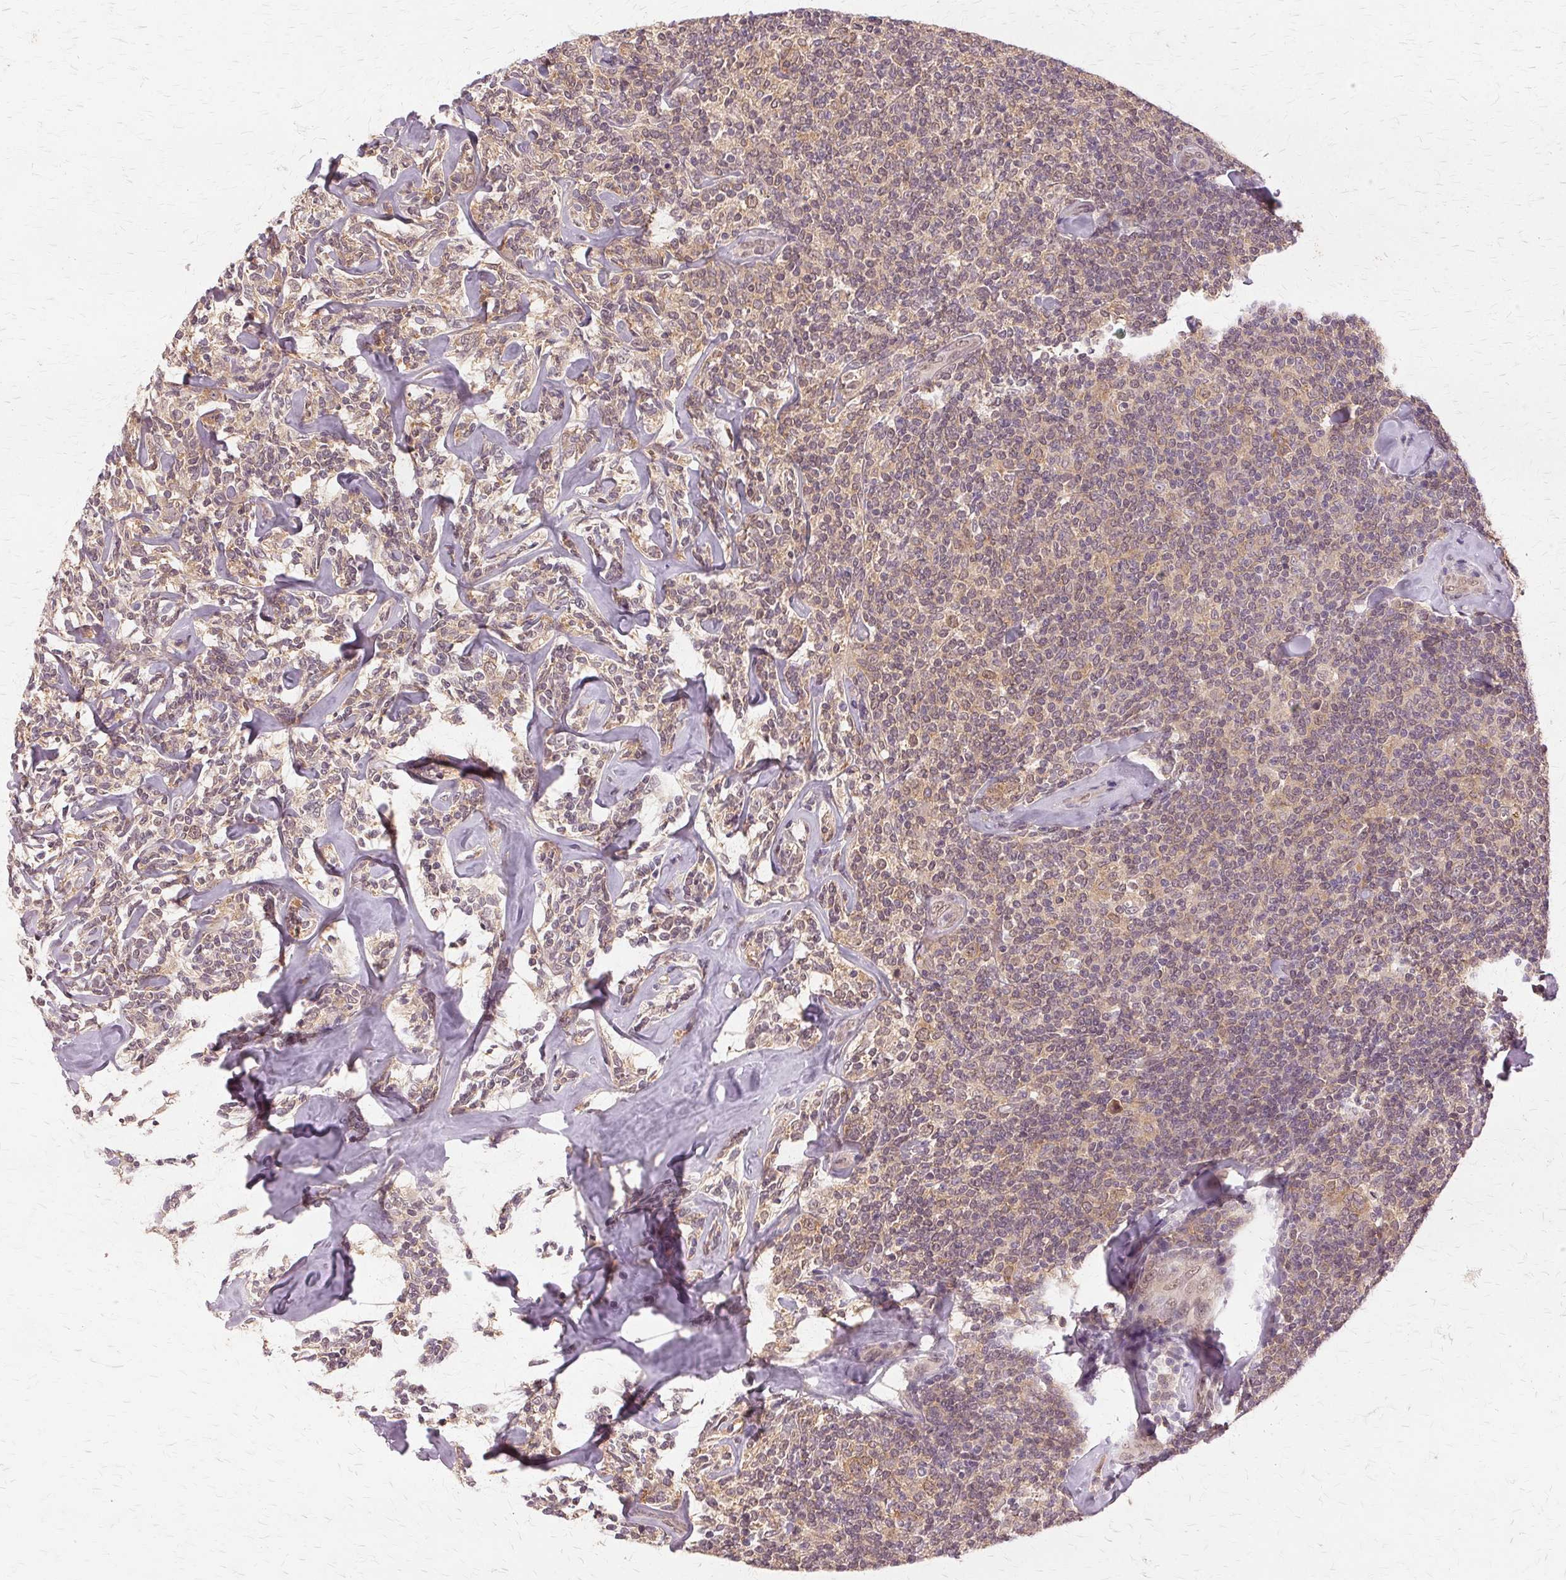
{"staining": {"intensity": "weak", "quantity": "25%-75%", "location": "cytoplasmic/membranous,nuclear"}, "tissue": "lymphoma", "cell_type": "Tumor cells", "image_type": "cancer", "snomed": [{"axis": "morphology", "description": "Malignant lymphoma, non-Hodgkin's type, Low grade"}, {"axis": "topography", "description": "Lymph node"}], "caption": "Brown immunohistochemical staining in human malignant lymphoma, non-Hodgkin's type (low-grade) exhibits weak cytoplasmic/membranous and nuclear staining in approximately 25%-75% of tumor cells.", "gene": "PRMT5", "patient": {"sex": "female", "age": 56}}